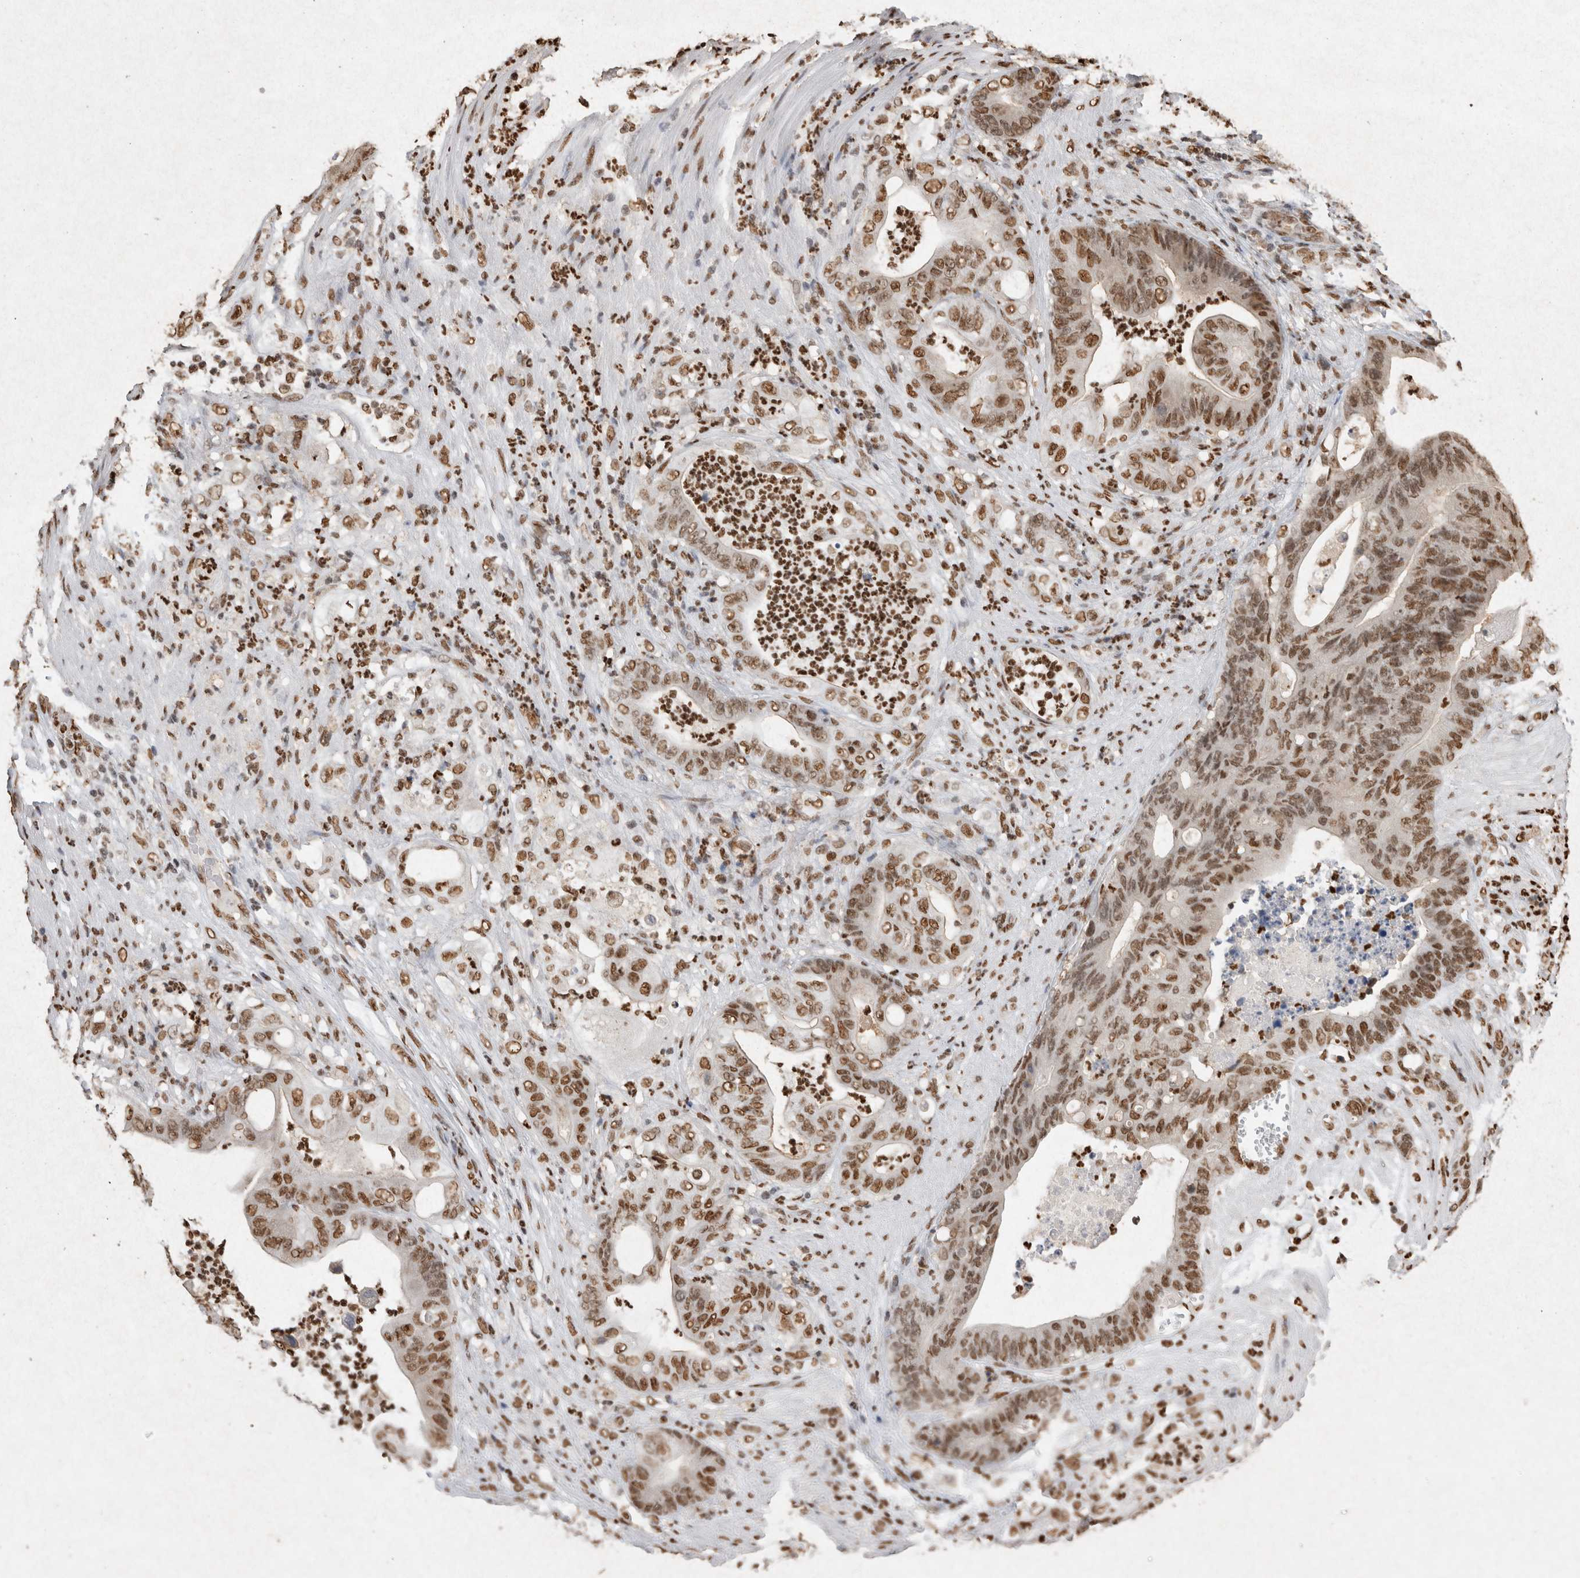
{"staining": {"intensity": "moderate", "quantity": ">75%", "location": "nuclear"}, "tissue": "stomach cancer", "cell_type": "Tumor cells", "image_type": "cancer", "snomed": [{"axis": "morphology", "description": "Adenocarcinoma, NOS"}, {"axis": "topography", "description": "Stomach"}], "caption": "Protein expression analysis of adenocarcinoma (stomach) displays moderate nuclear expression in approximately >75% of tumor cells.", "gene": "HDGF", "patient": {"sex": "female", "age": 73}}